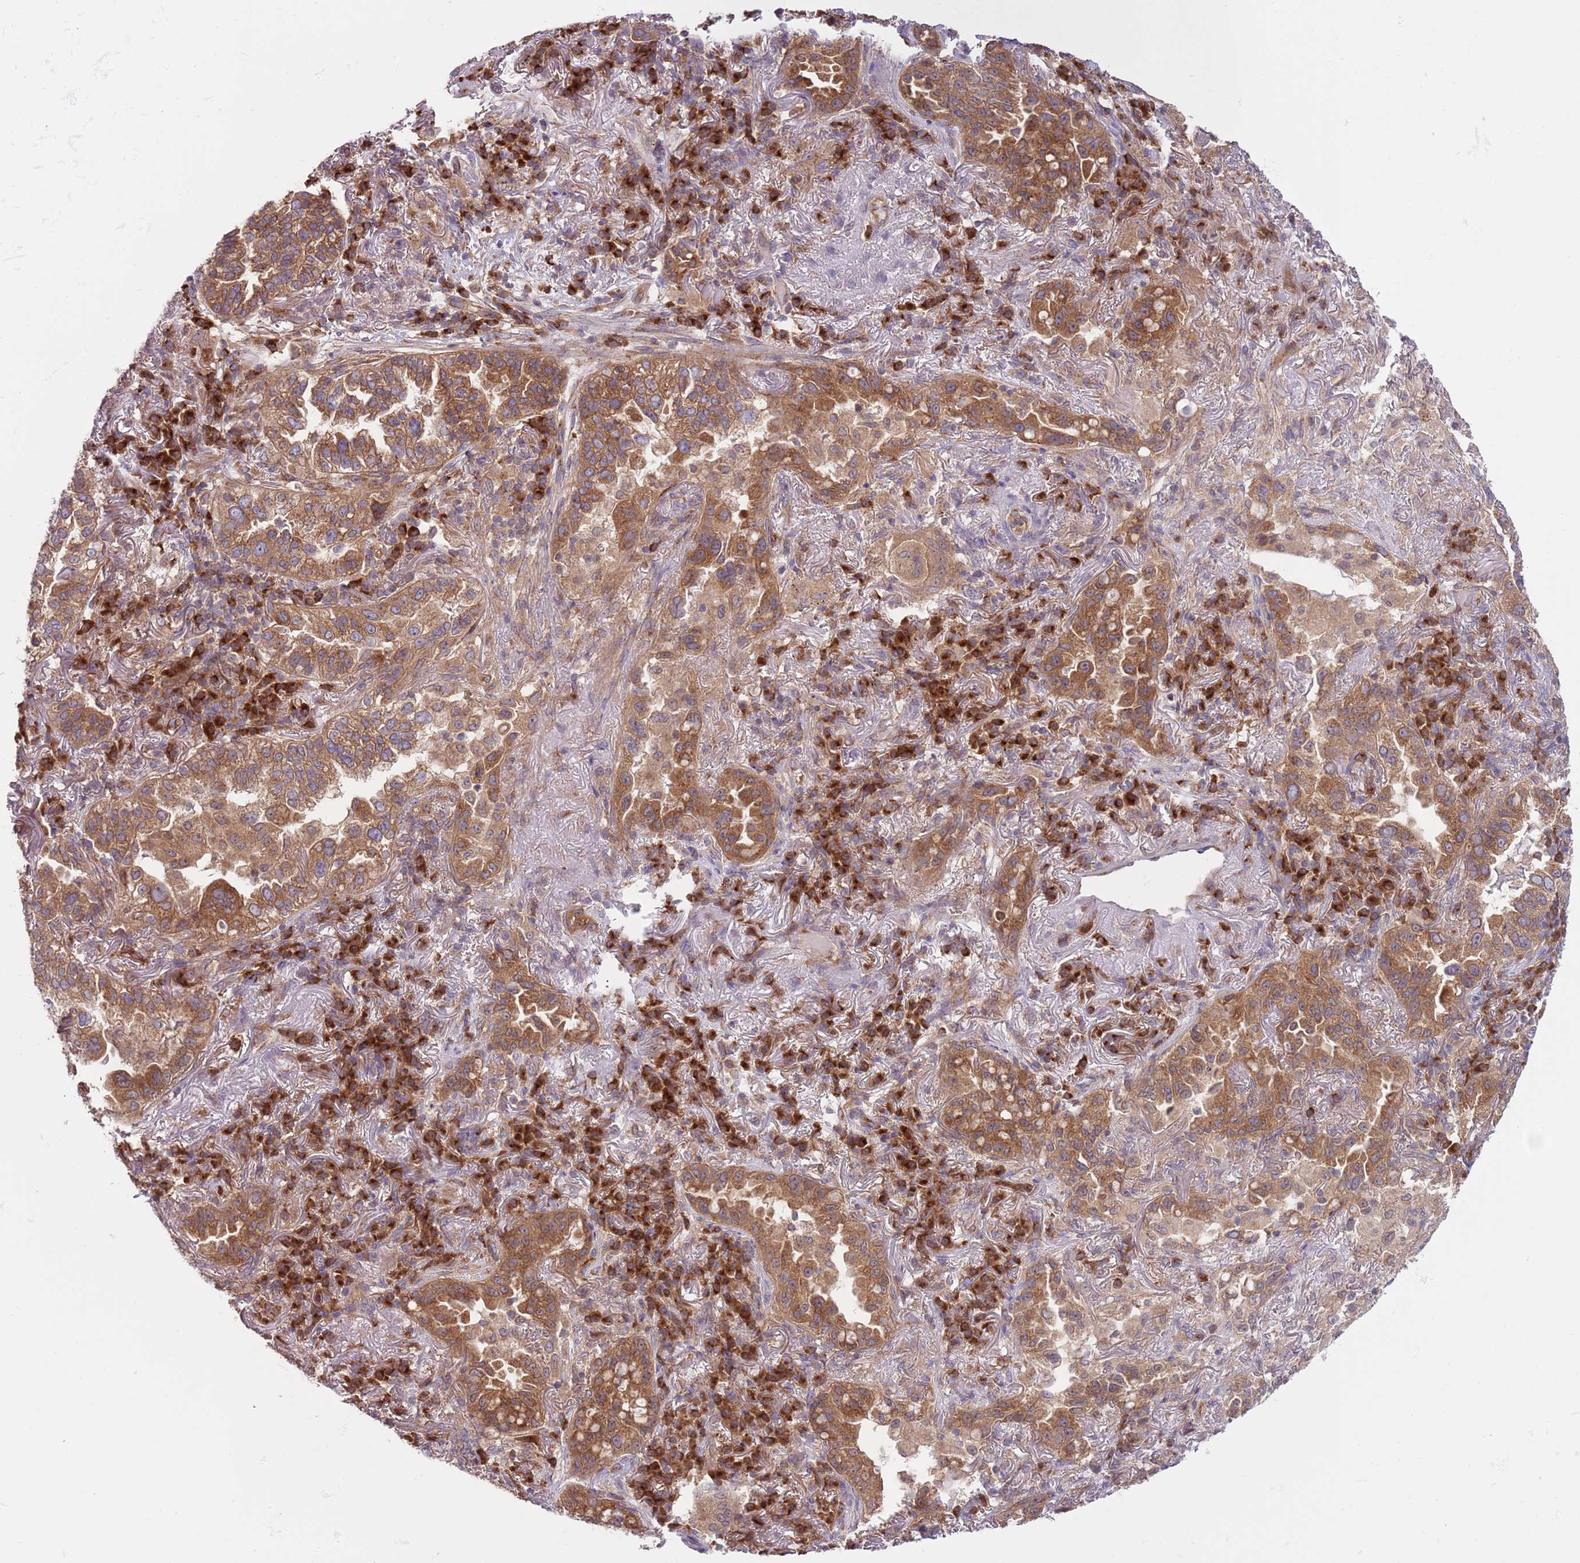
{"staining": {"intensity": "moderate", "quantity": ">75%", "location": "cytoplasmic/membranous"}, "tissue": "lung cancer", "cell_type": "Tumor cells", "image_type": "cancer", "snomed": [{"axis": "morphology", "description": "Adenocarcinoma, NOS"}, {"axis": "topography", "description": "Lung"}], "caption": "Immunohistochemistry of human lung adenocarcinoma displays medium levels of moderate cytoplasmic/membranous staining in approximately >75% of tumor cells.", "gene": "COPE", "patient": {"sex": "female", "age": 69}}